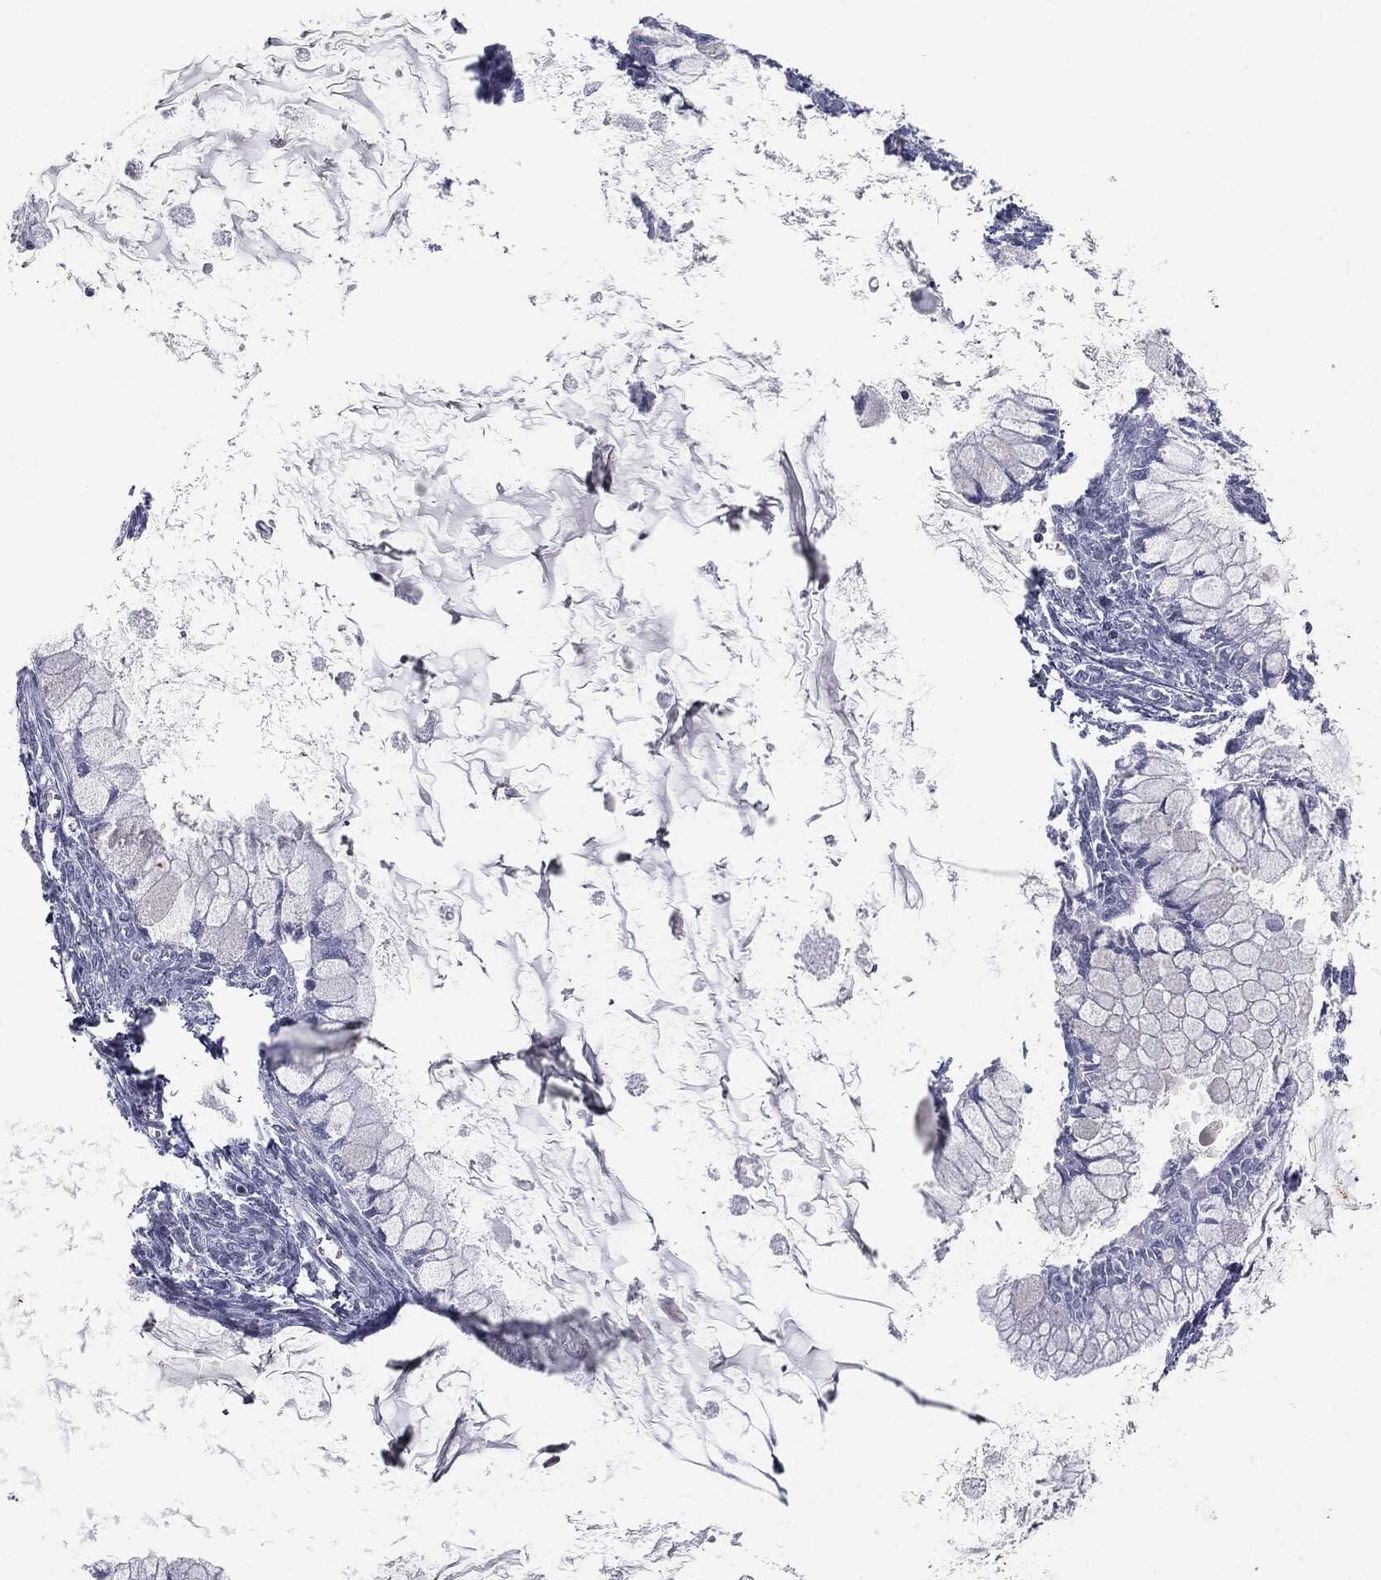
{"staining": {"intensity": "negative", "quantity": "none", "location": "none"}, "tissue": "ovarian cancer", "cell_type": "Tumor cells", "image_type": "cancer", "snomed": [{"axis": "morphology", "description": "Cystadenocarcinoma, mucinous, NOS"}, {"axis": "topography", "description": "Ovary"}], "caption": "Tumor cells show no significant protein positivity in ovarian cancer. The staining is performed using DAB brown chromogen with nuclei counter-stained in using hematoxylin.", "gene": "ALDOB", "patient": {"sex": "female", "age": 34}}